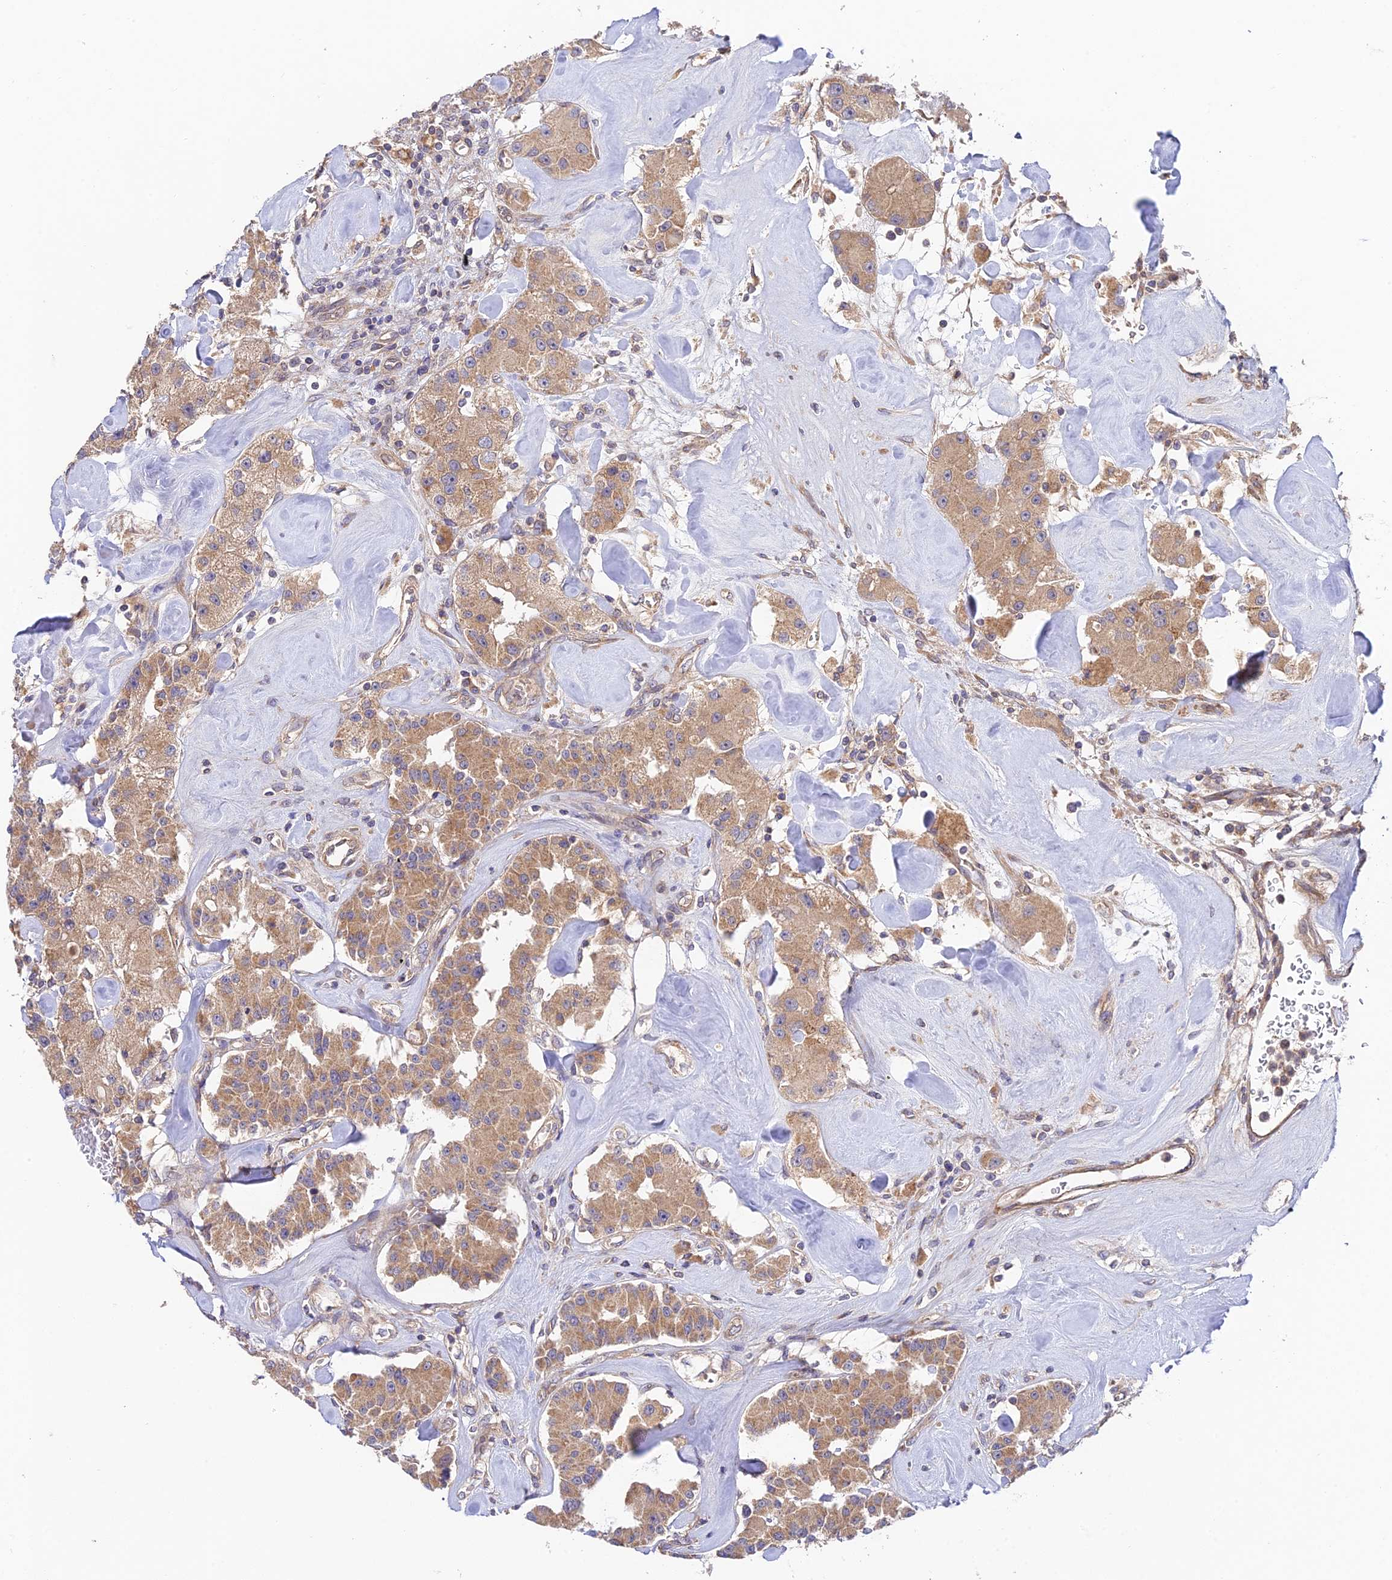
{"staining": {"intensity": "weak", "quantity": ">75%", "location": "cytoplasmic/membranous"}, "tissue": "carcinoid", "cell_type": "Tumor cells", "image_type": "cancer", "snomed": [{"axis": "morphology", "description": "Carcinoid, malignant, NOS"}, {"axis": "topography", "description": "Pancreas"}], "caption": "Immunohistochemical staining of malignant carcinoid displays weak cytoplasmic/membranous protein positivity in approximately >75% of tumor cells.", "gene": "C3orf20", "patient": {"sex": "male", "age": 41}}